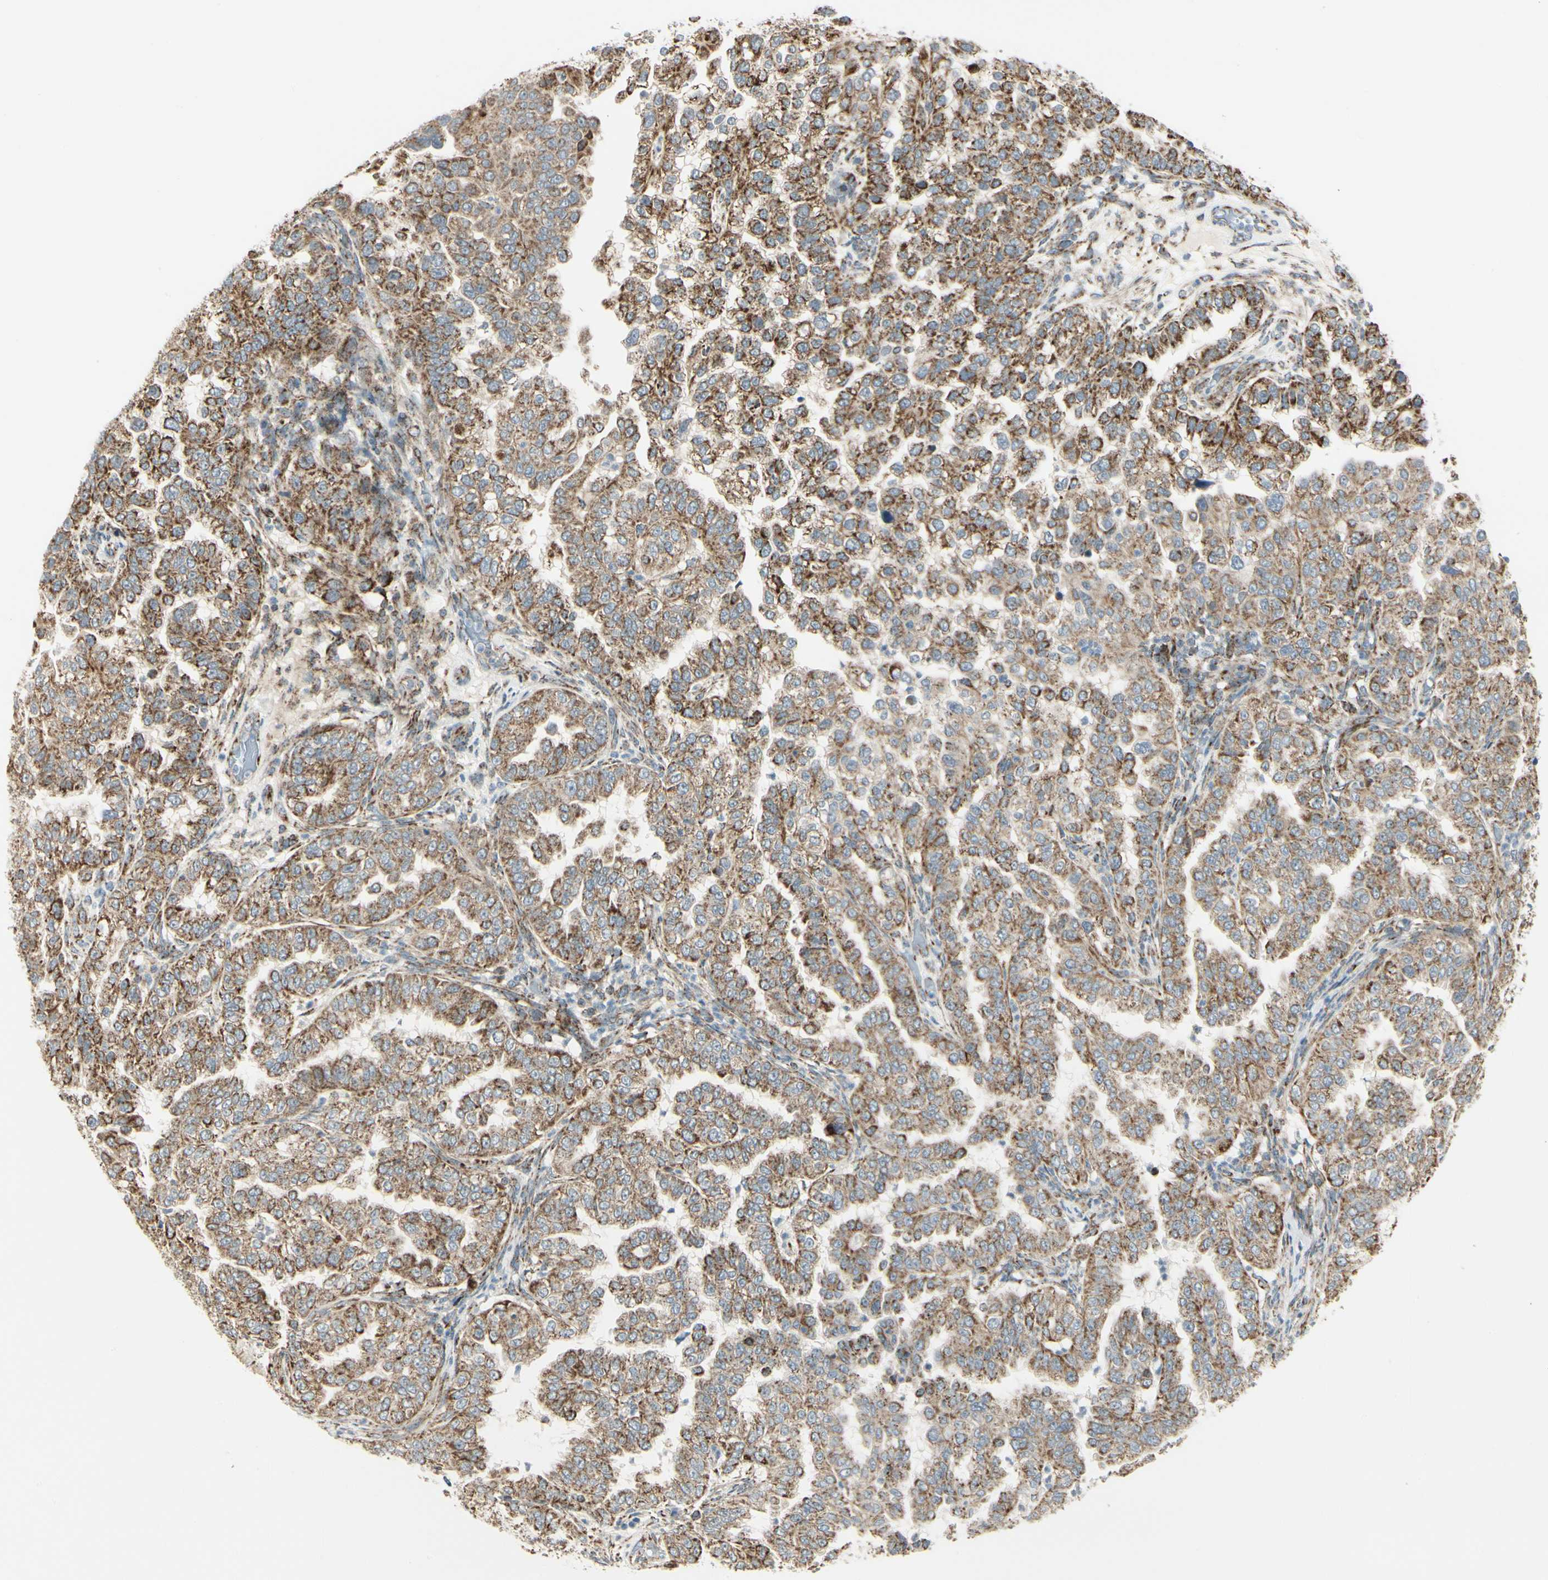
{"staining": {"intensity": "strong", "quantity": ">75%", "location": "cytoplasmic/membranous"}, "tissue": "endometrial cancer", "cell_type": "Tumor cells", "image_type": "cancer", "snomed": [{"axis": "morphology", "description": "Adenocarcinoma, NOS"}, {"axis": "topography", "description": "Endometrium"}], "caption": "A histopathology image of human endometrial cancer (adenocarcinoma) stained for a protein exhibits strong cytoplasmic/membranous brown staining in tumor cells.", "gene": "ANKS6", "patient": {"sex": "female", "age": 85}}